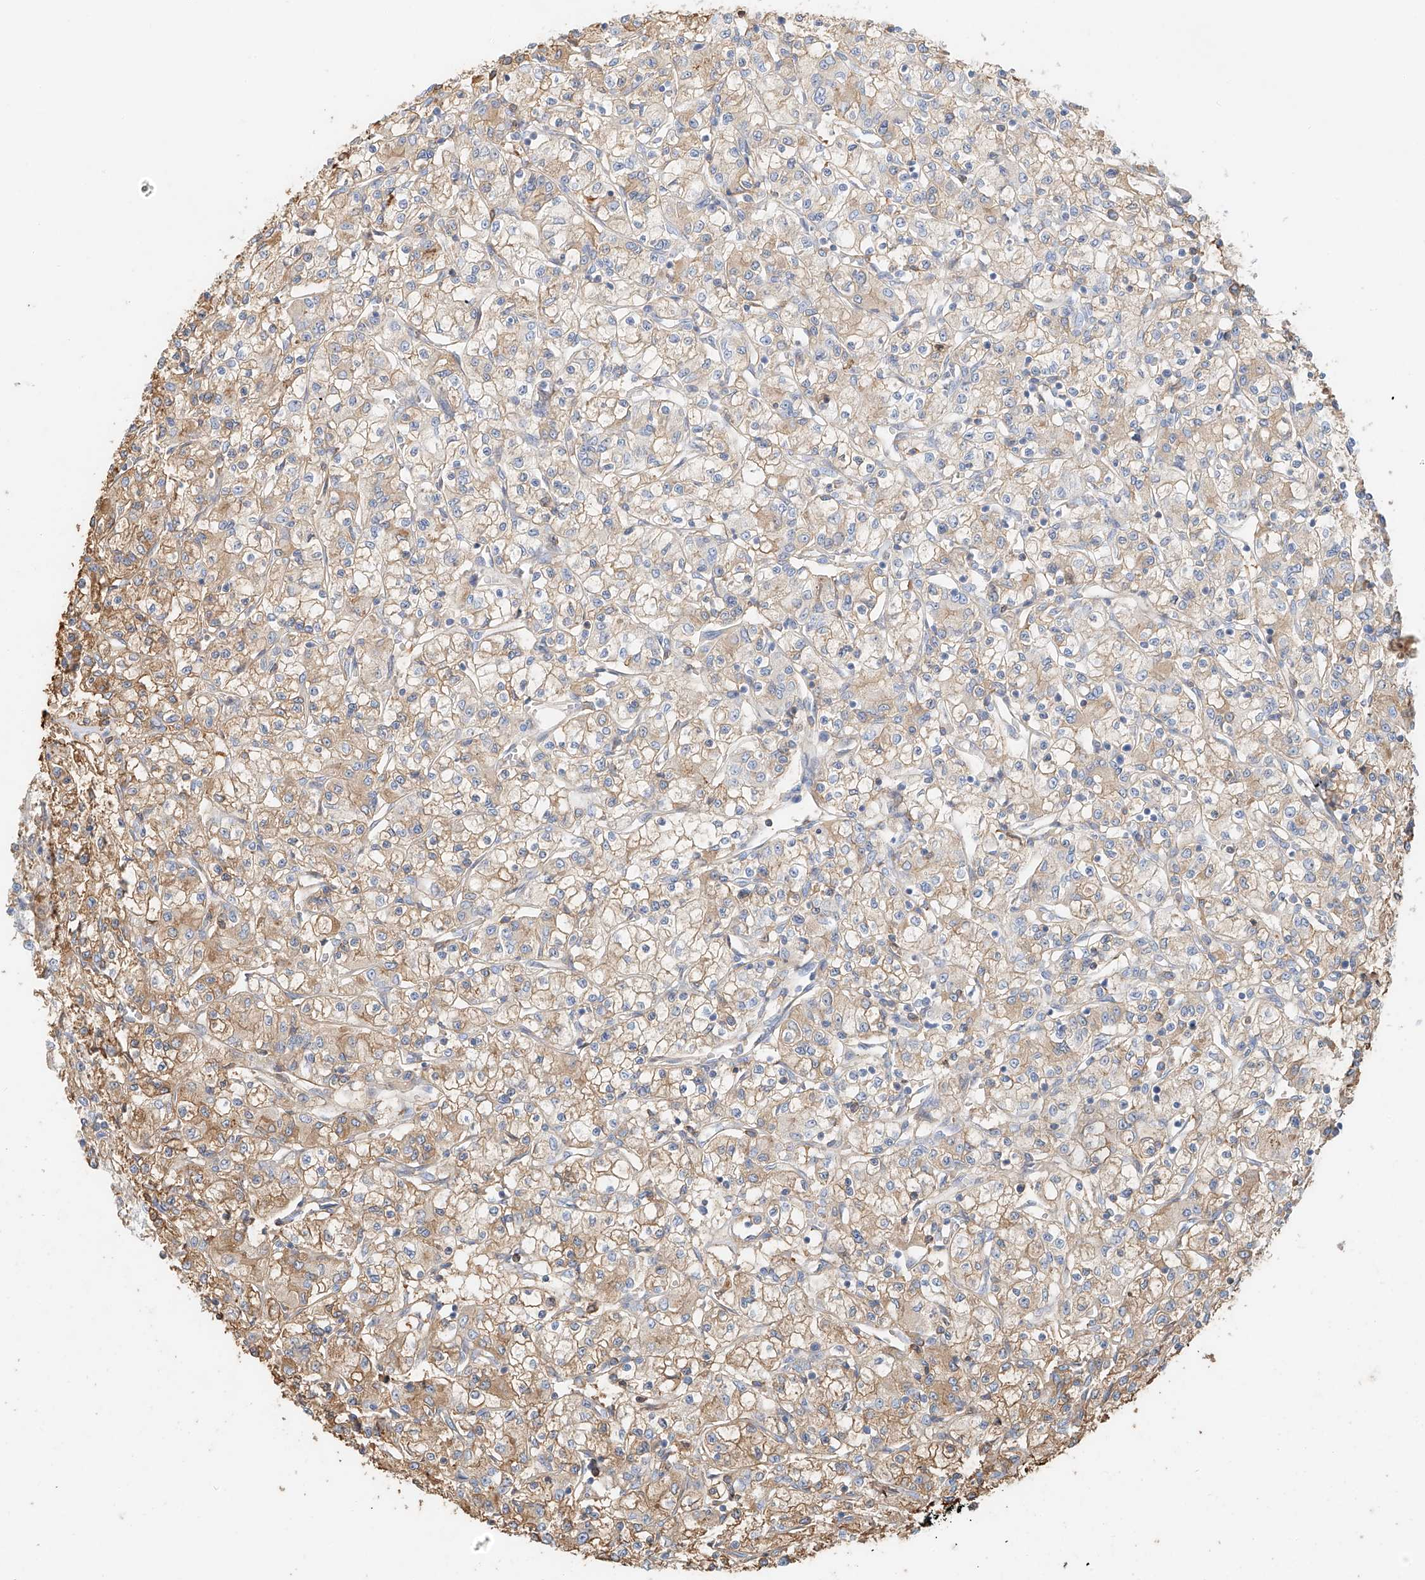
{"staining": {"intensity": "weak", "quantity": ">75%", "location": "cytoplasmic/membranous"}, "tissue": "renal cancer", "cell_type": "Tumor cells", "image_type": "cancer", "snomed": [{"axis": "morphology", "description": "Adenocarcinoma, NOS"}, {"axis": "topography", "description": "Kidney"}], "caption": "Human adenocarcinoma (renal) stained for a protein (brown) reveals weak cytoplasmic/membranous positive expression in approximately >75% of tumor cells.", "gene": "ZFP30", "patient": {"sex": "female", "age": 59}}